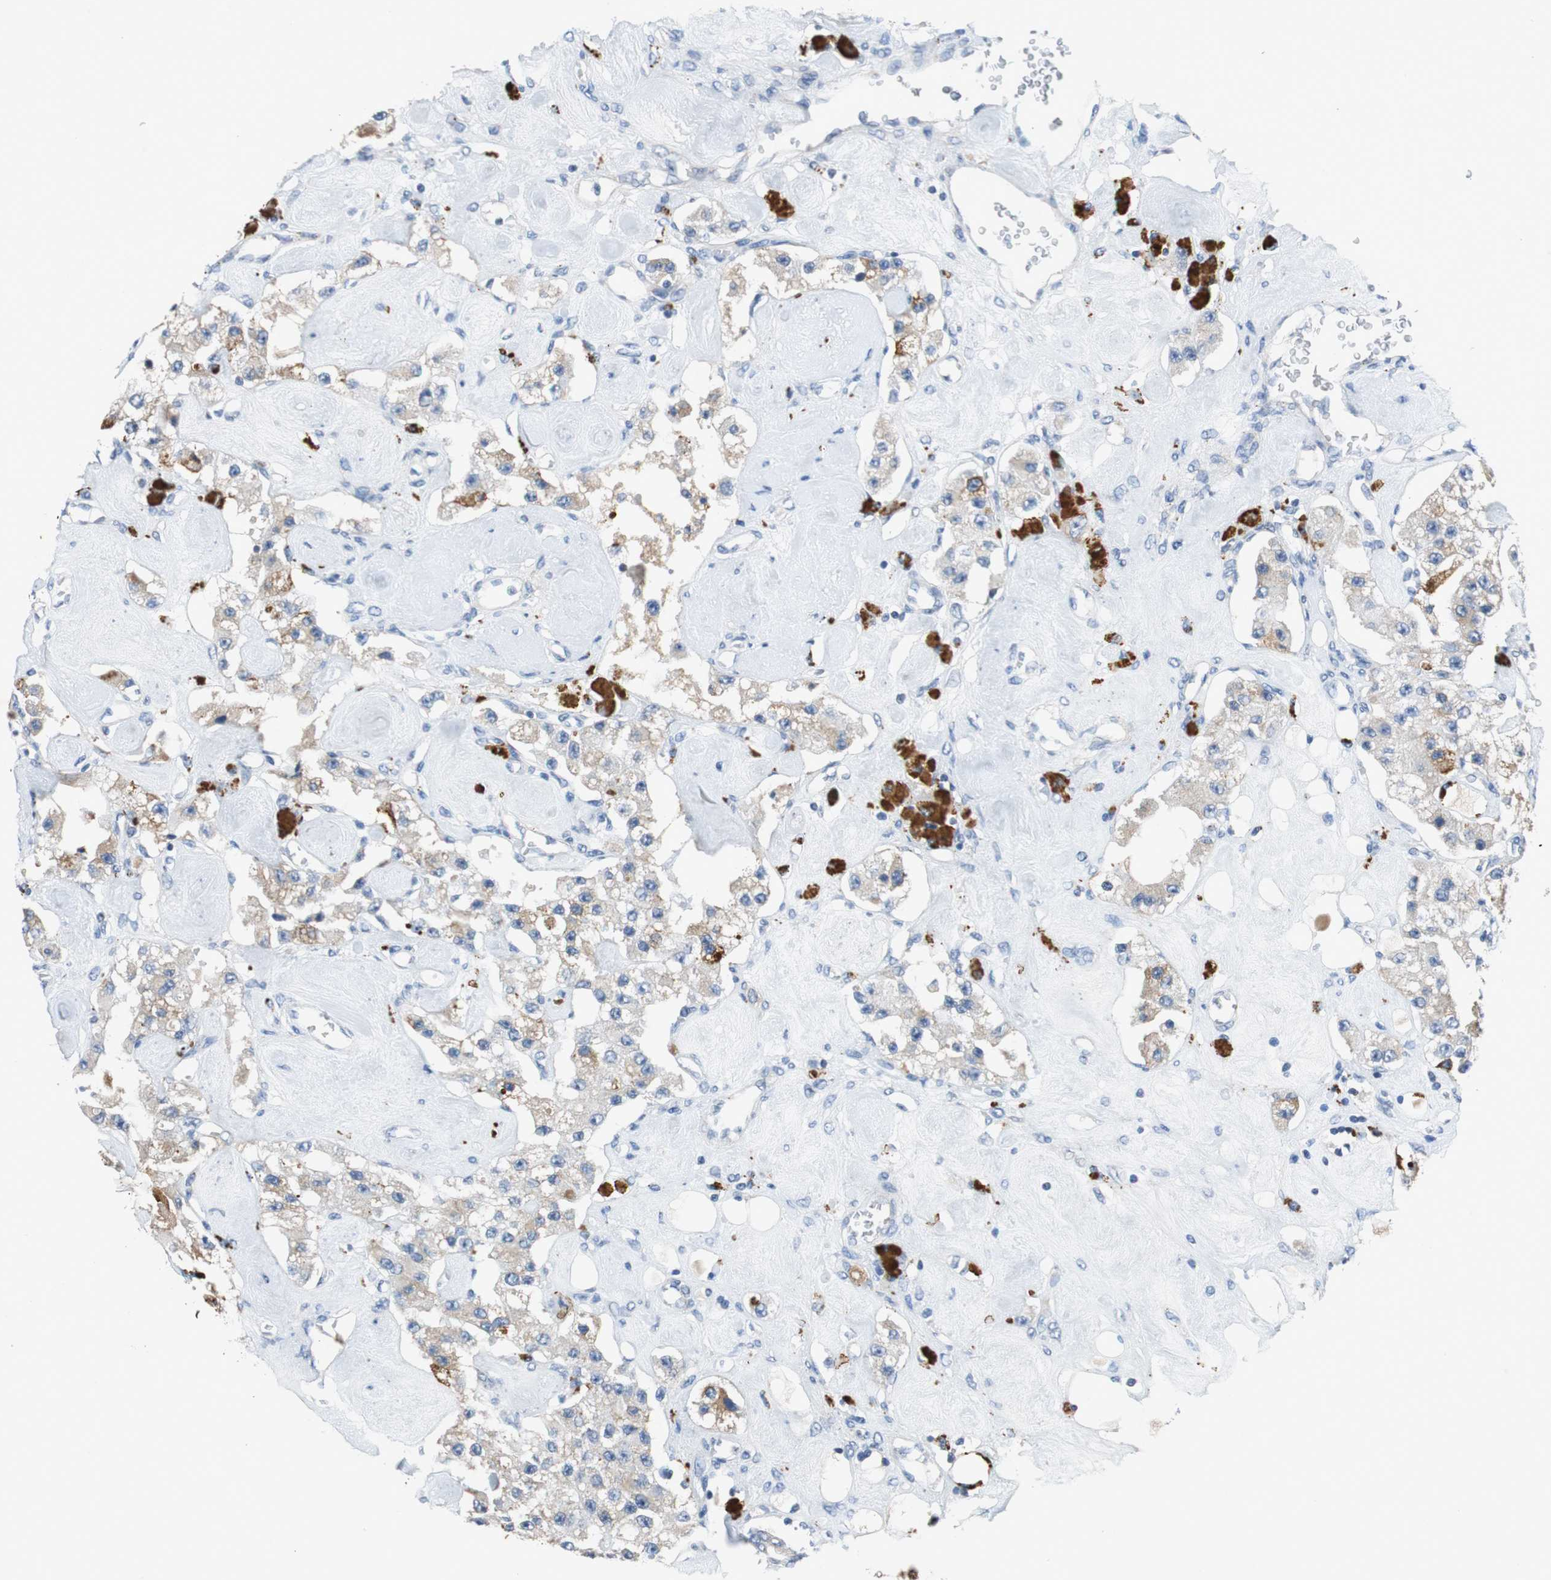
{"staining": {"intensity": "weak", "quantity": "25%-75%", "location": "cytoplasmic/membranous"}, "tissue": "carcinoid", "cell_type": "Tumor cells", "image_type": "cancer", "snomed": [{"axis": "morphology", "description": "Carcinoid, malignant, NOS"}, {"axis": "topography", "description": "Pancreas"}], "caption": "Weak cytoplasmic/membranous positivity for a protein is appreciated in approximately 25%-75% of tumor cells of carcinoid using immunohistochemistry.", "gene": "NLGN1", "patient": {"sex": "male", "age": 41}}